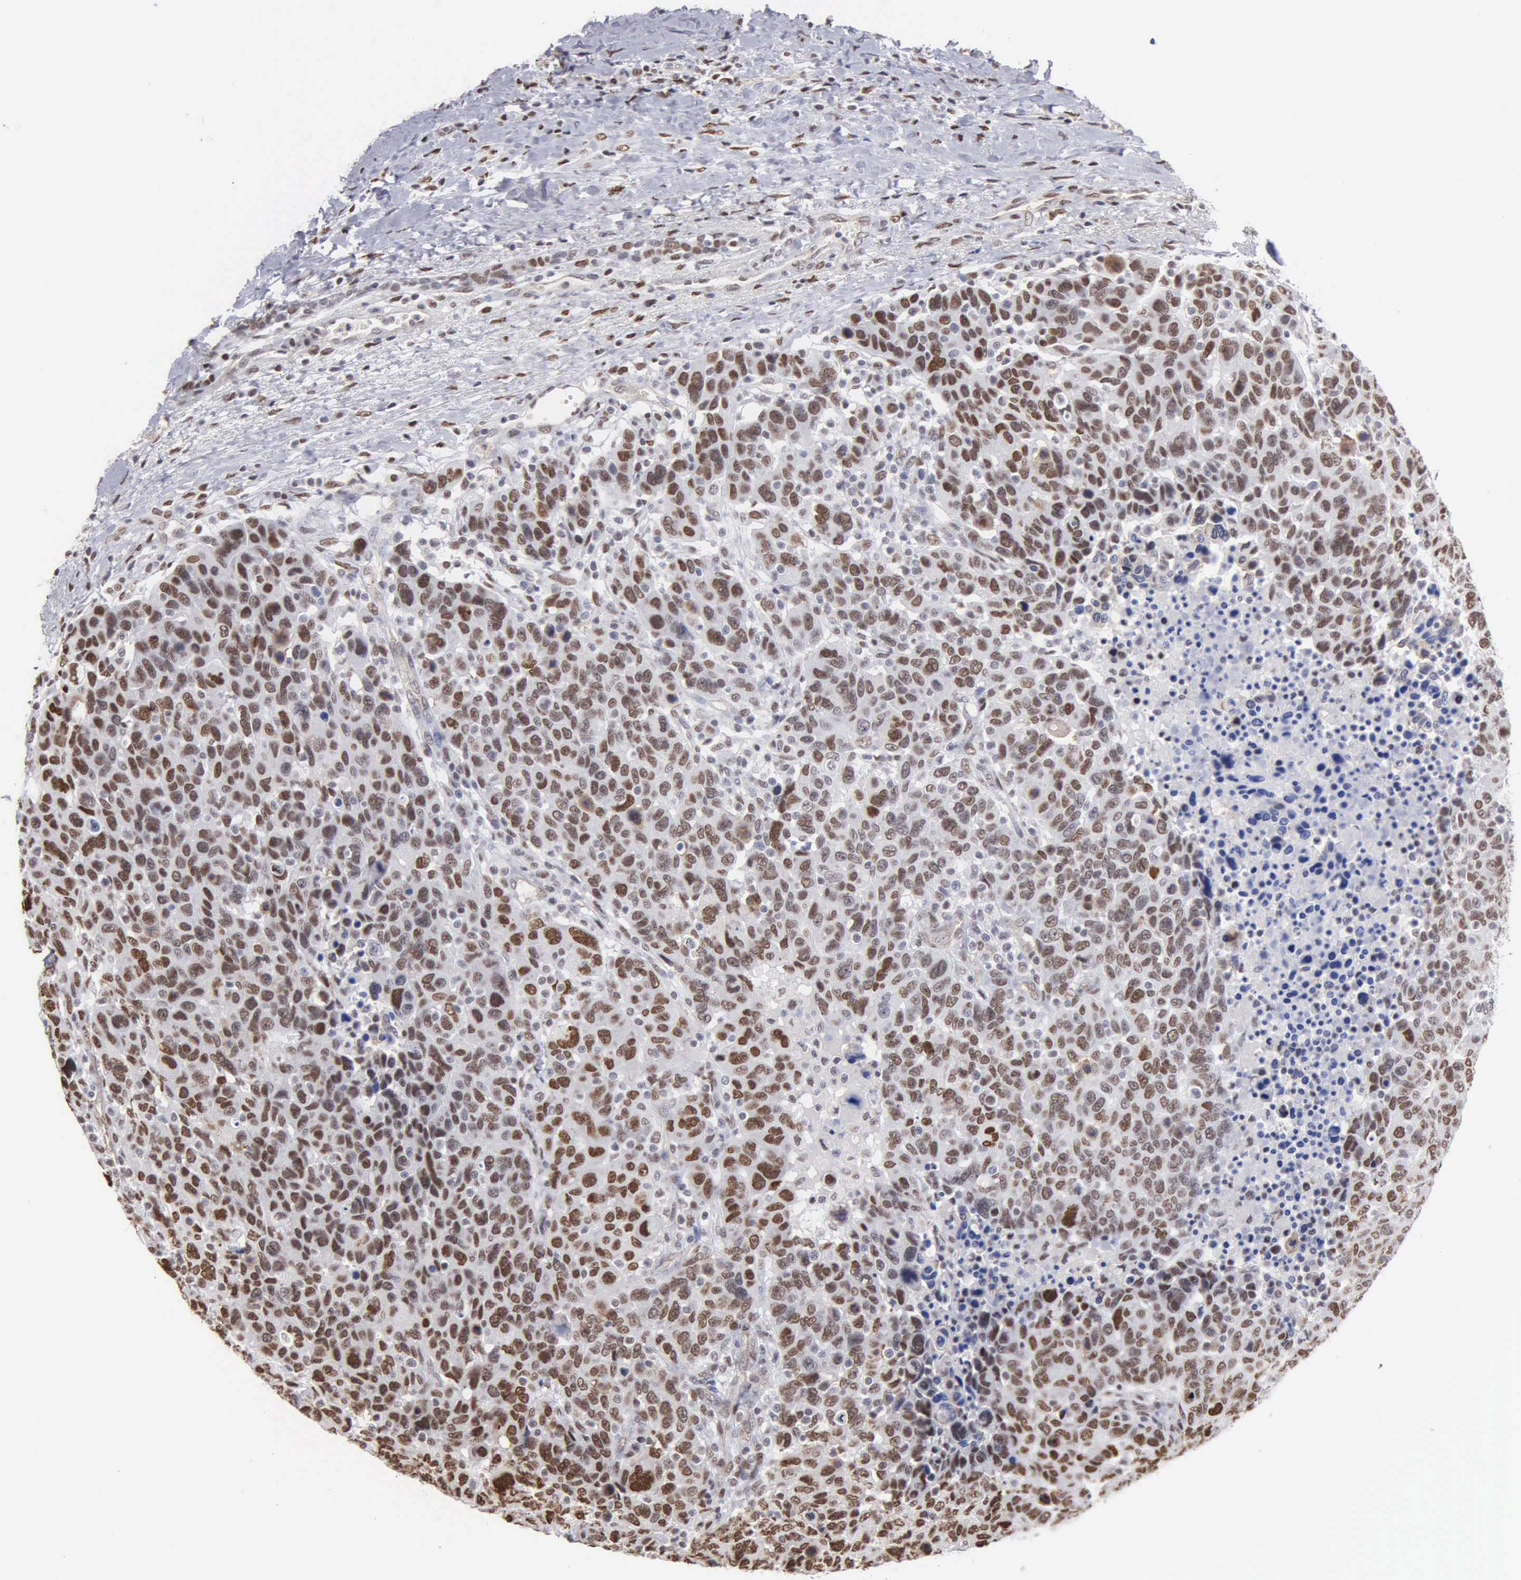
{"staining": {"intensity": "strong", "quantity": ">75%", "location": "nuclear"}, "tissue": "breast cancer", "cell_type": "Tumor cells", "image_type": "cancer", "snomed": [{"axis": "morphology", "description": "Duct carcinoma"}, {"axis": "topography", "description": "Breast"}], "caption": "This is a photomicrograph of IHC staining of breast cancer, which shows strong expression in the nuclear of tumor cells.", "gene": "CCNG1", "patient": {"sex": "female", "age": 37}}